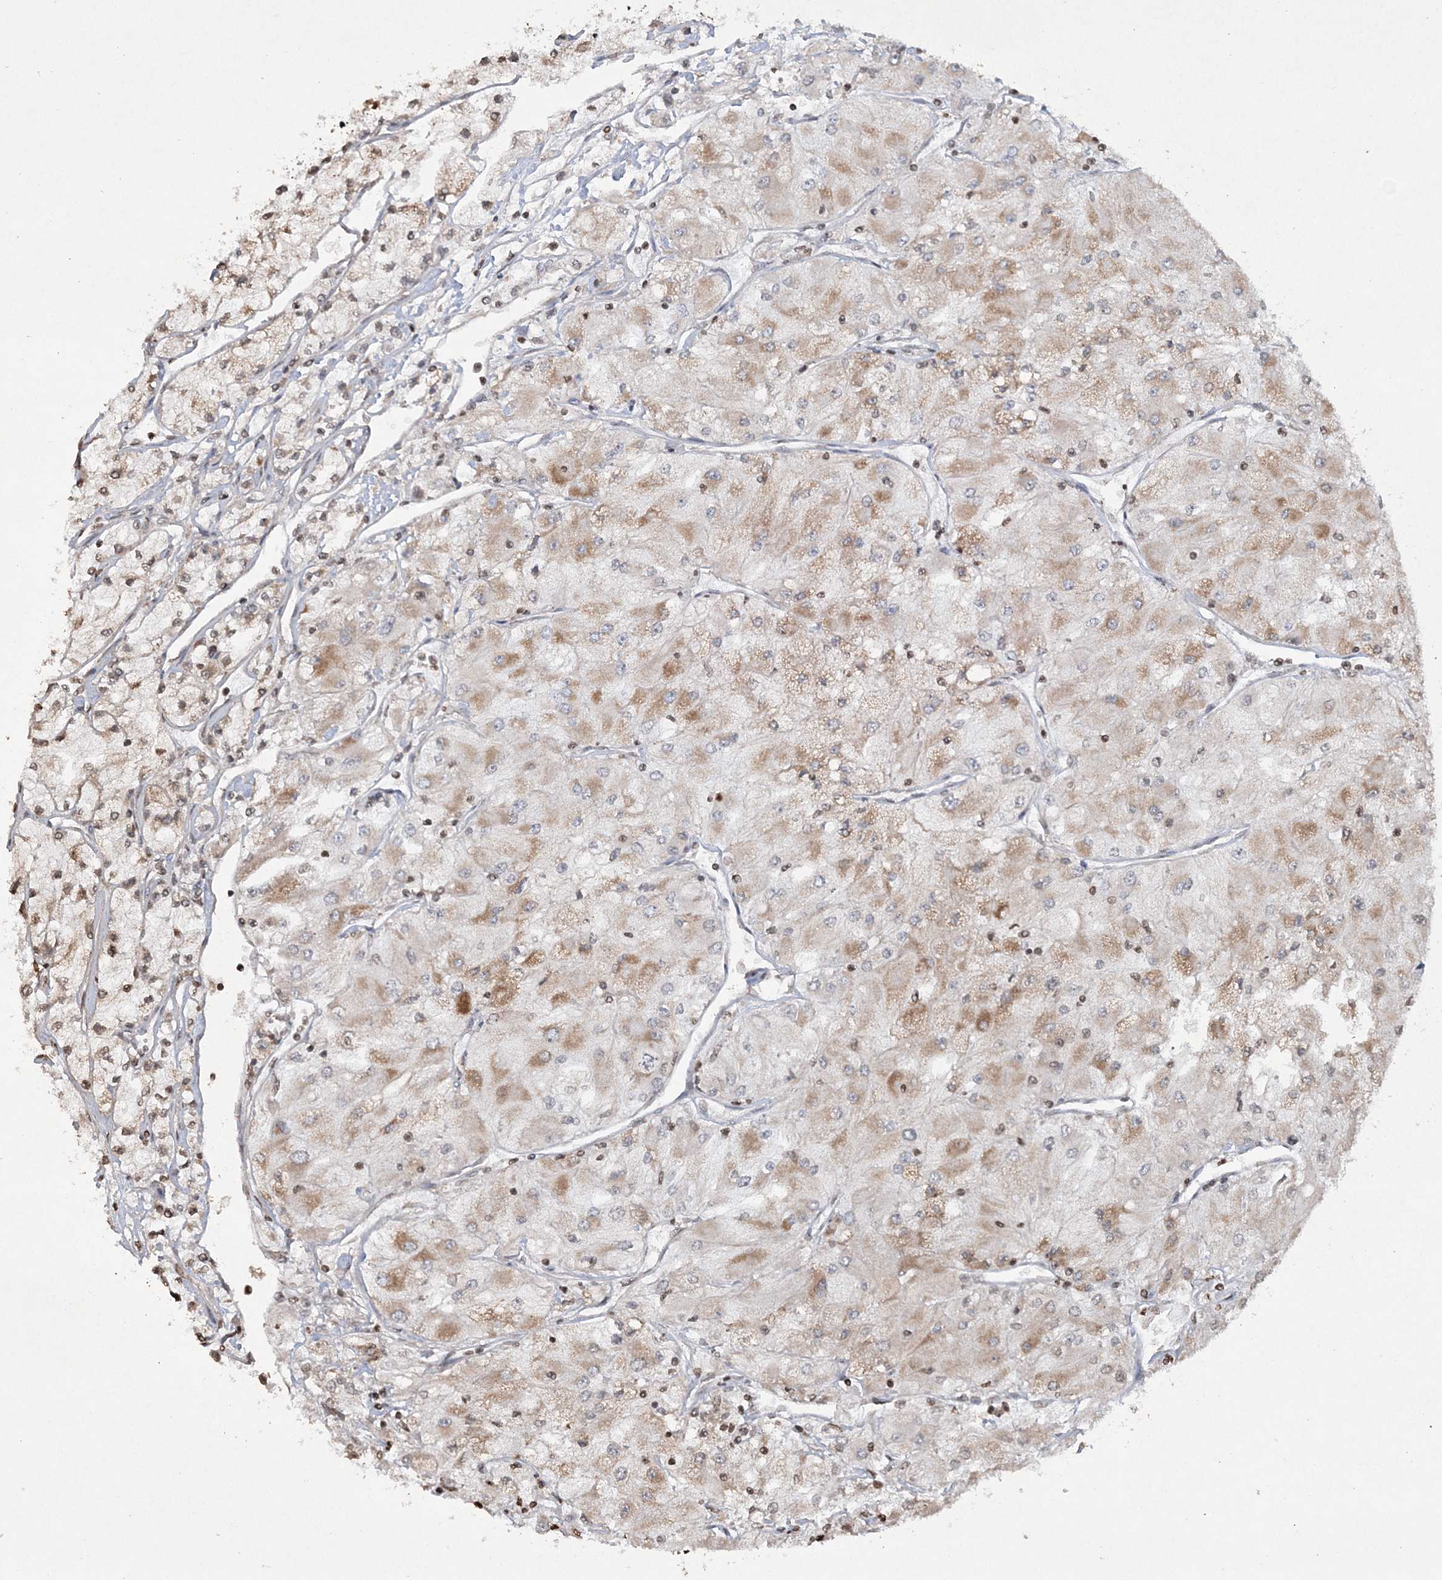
{"staining": {"intensity": "moderate", "quantity": "<25%", "location": "cytoplasmic/membranous"}, "tissue": "renal cancer", "cell_type": "Tumor cells", "image_type": "cancer", "snomed": [{"axis": "morphology", "description": "Adenocarcinoma, NOS"}, {"axis": "topography", "description": "Kidney"}], "caption": "Tumor cells demonstrate low levels of moderate cytoplasmic/membranous positivity in about <25% of cells in renal adenocarcinoma.", "gene": "TTC7A", "patient": {"sex": "male", "age": 80}}